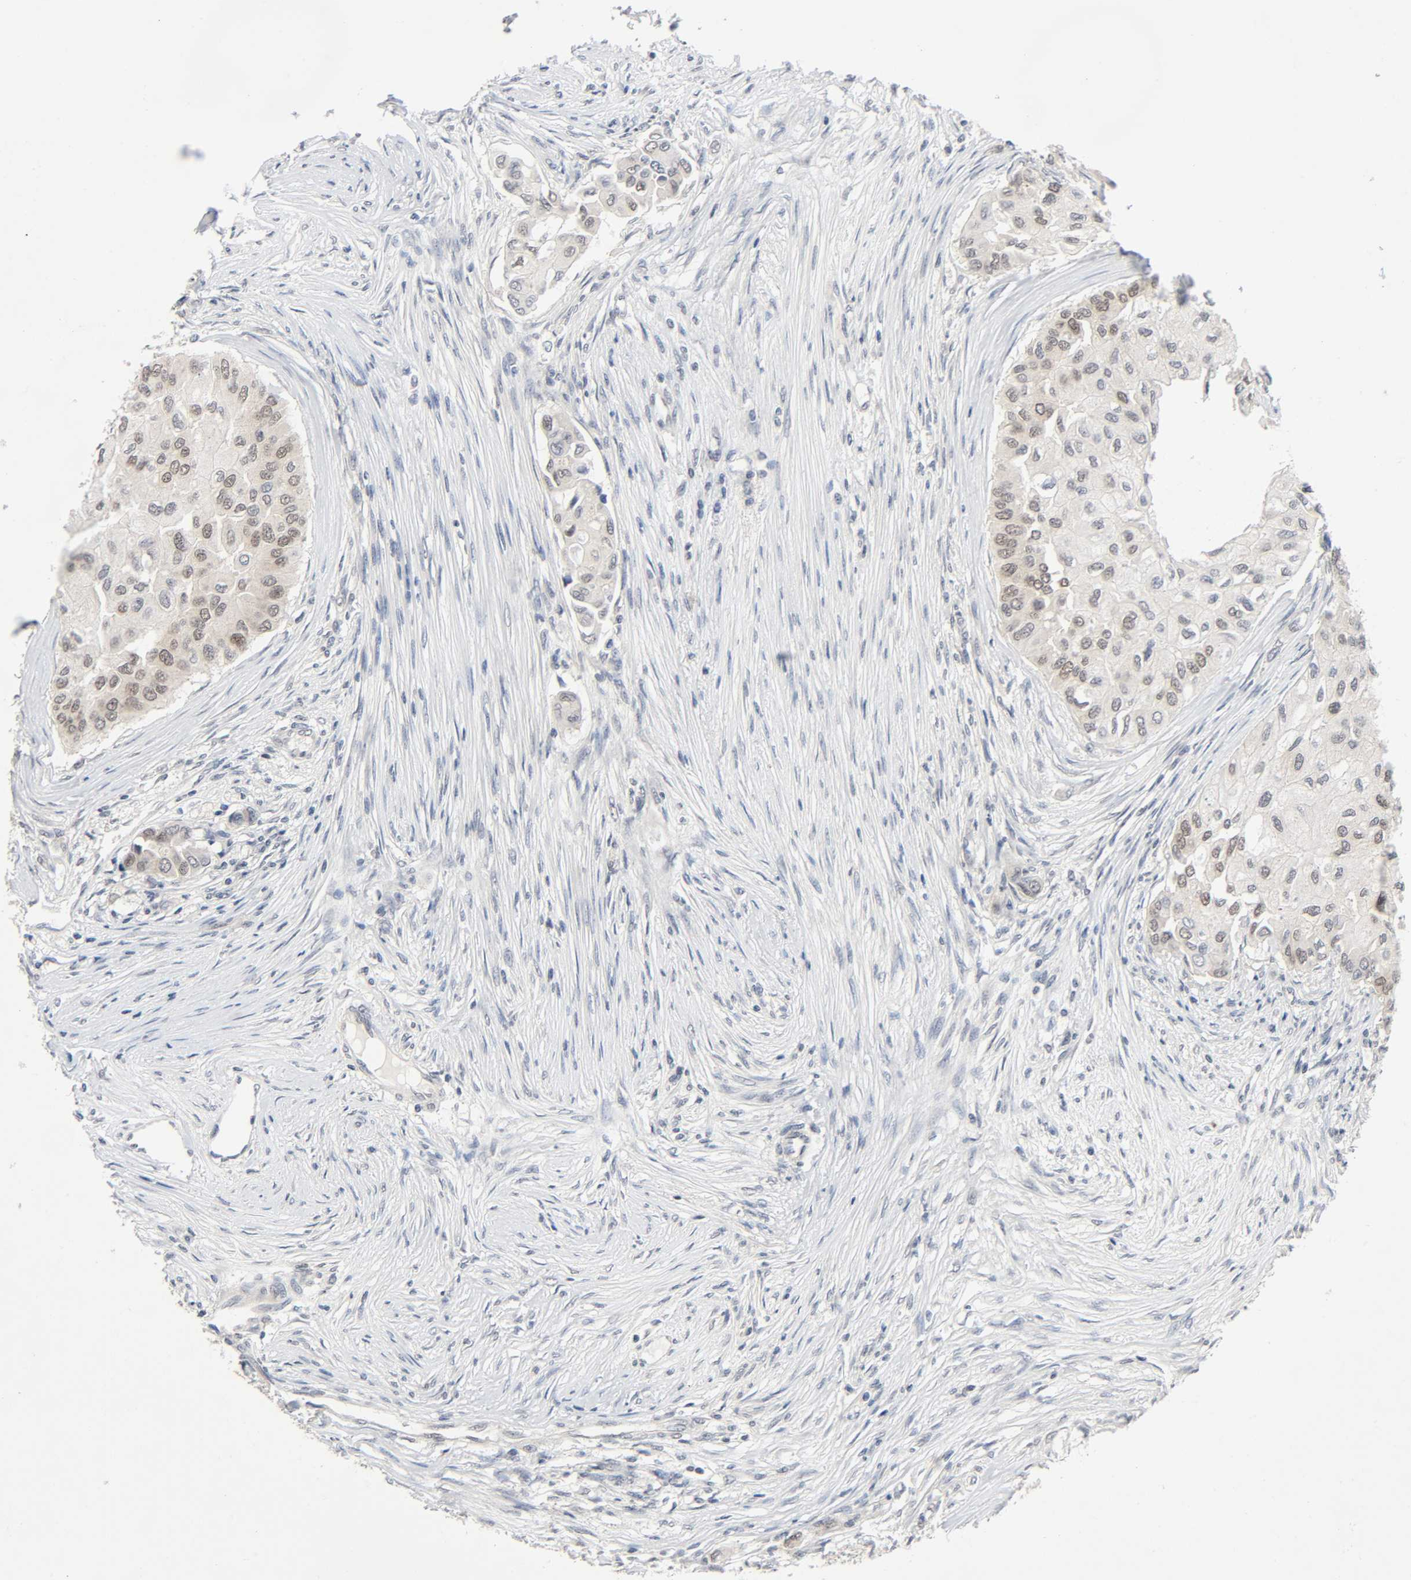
{"staining": {"intensity": "weak", "quantity": "25%-75%", "location": "nuclear"}, "tissue": "breast cancer", "cell_type": "Tumor cells", "image_type": "cancer", "snomed": [{"axis": "morphology", "description": "Normal tissue, NOS"}, {"axis": "morphology", "description": "Duct carcinoma"}, {"axis": "topography", "description": "Breast"}], "caption": "Approximately 25%-75% of tumor cells in breast cancer reveal weak nuclear protein staining as visualized by brown immunohistochemical staining.", "gene": "MAPKAPK5", "patient": {"sex": "female", "age": 49}}